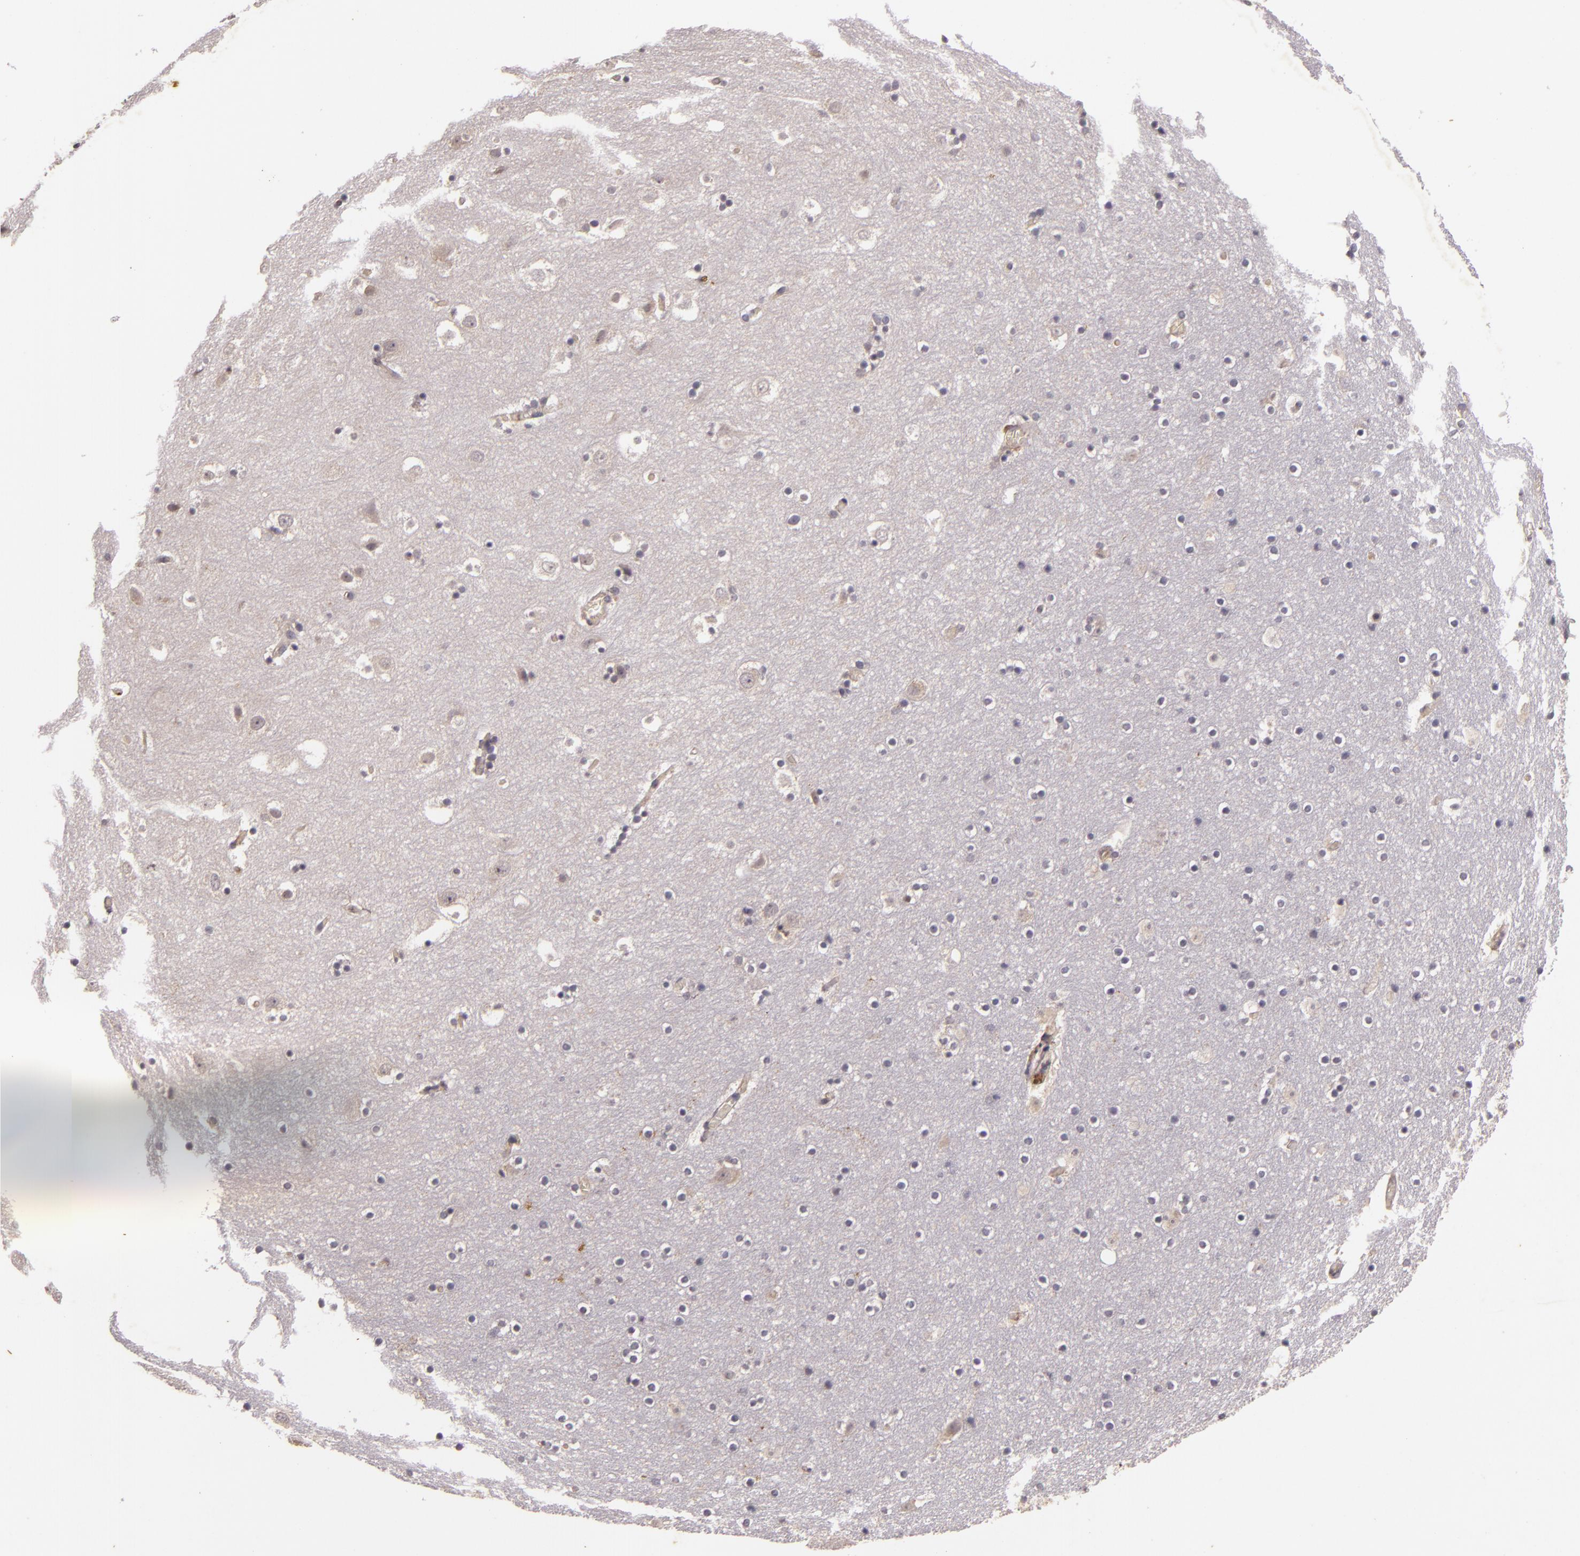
{"staining": {"intensity": "negative", "quantity": "none", "location": "none"}, "tissue": "hippocampus", "cell_type": "Glial cells", "image_type": "normal", "snomed": [{"axis": "morphology", "description": "Normal tissue, NOS"}, {"axis": "topography", "description": "Hippocampus"}], "caption": "Image shows no protein staining in glial cells of unremarkable hippocampus. Brightfield microscopy of immunohistochemistry (IHC) stained with DAB (brown) and hematoxylin (blue), captured at high magnification.", "gene": "TFF1", "patient": {"sex": "male", "age": 45}}